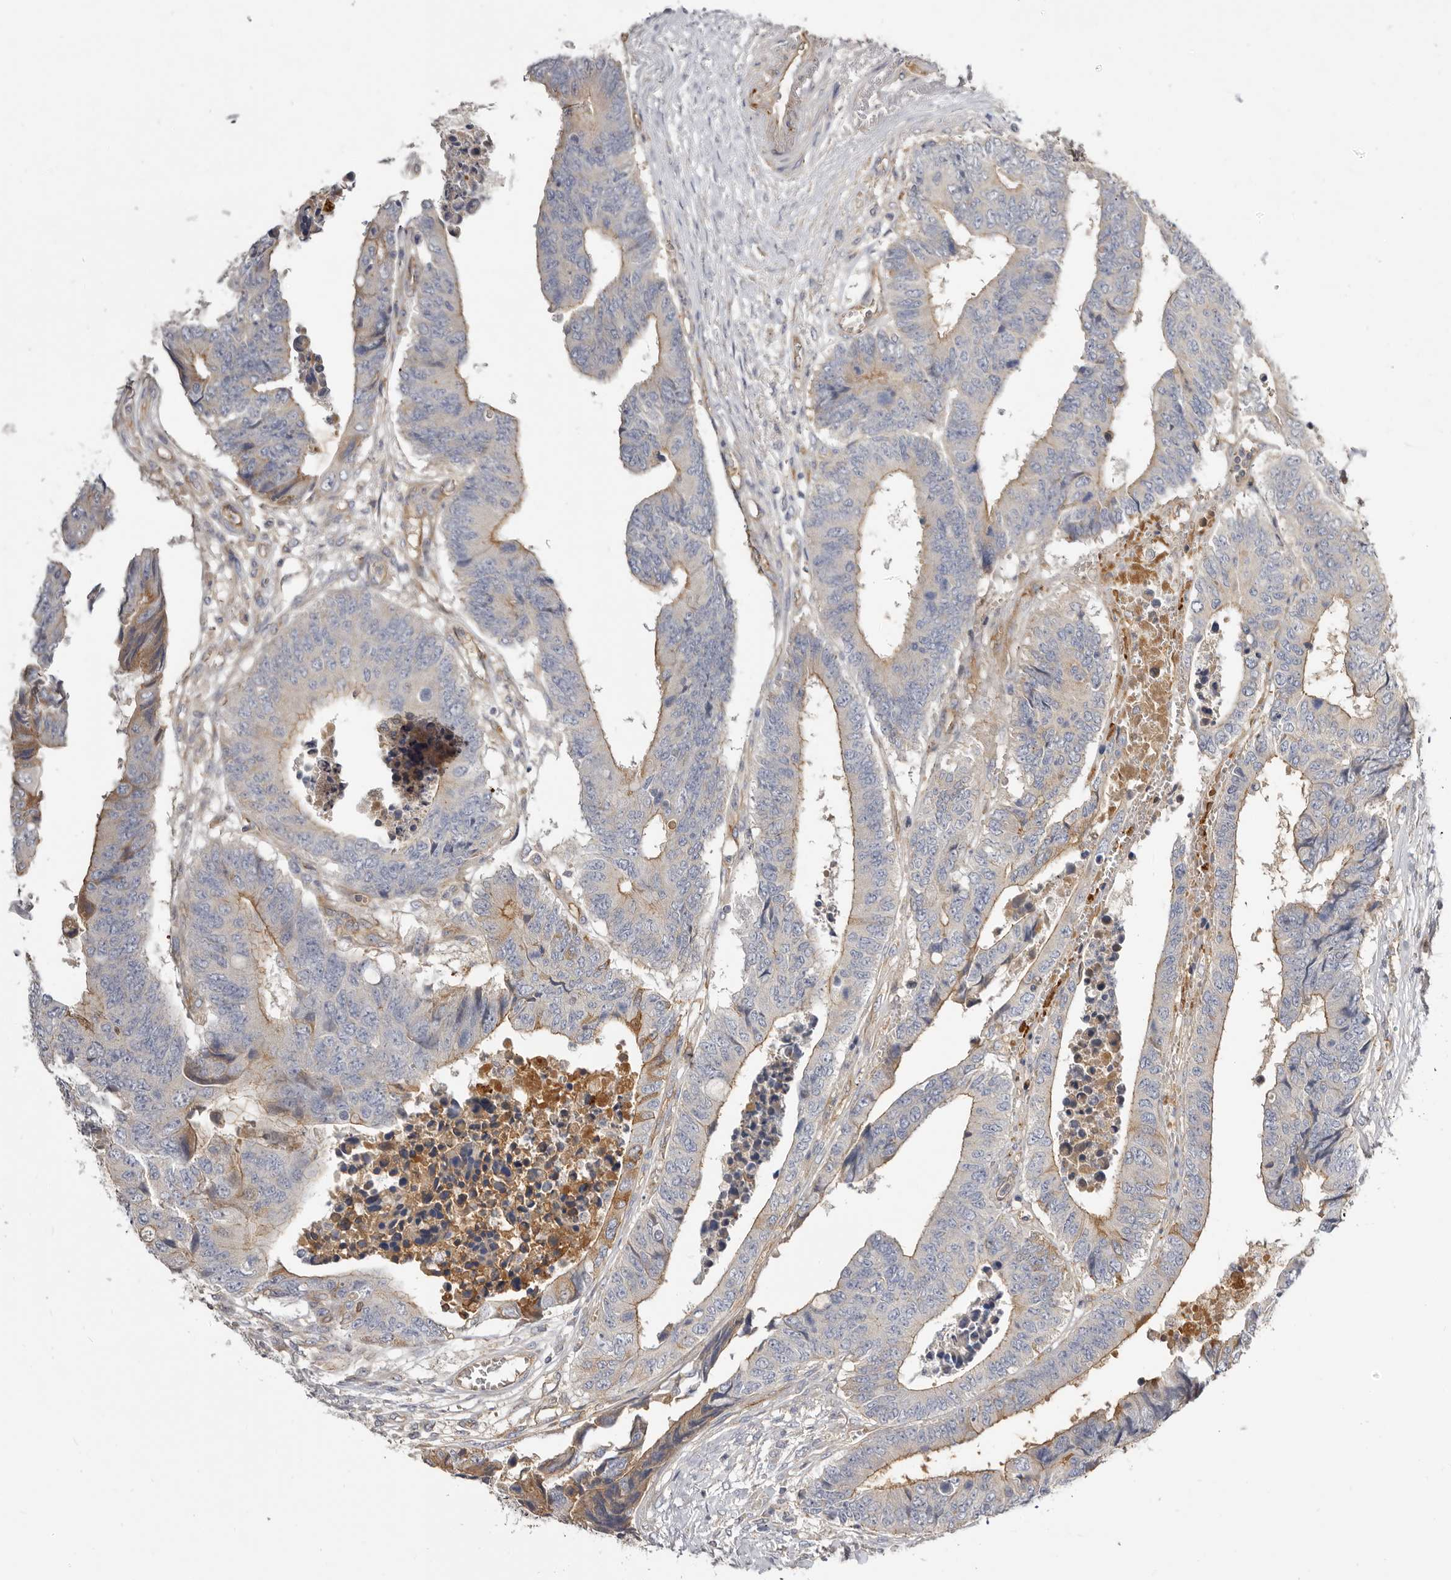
{"staining": {"intensity": "weak", "quantity": "<25%", "location": "cytoplasmic/membranous"}, "tissue": "colorectal cancer", "cell_type": "Tumor cells", "image_type": "cancer", "snomed": [{"axis": "morphology", "description": "Adenocarcinoma, NOS"}, {"axis": "topography", "description": "Rectum"}], "caption": "This image is of adenocarcinoma (colorectal) stained with immunohistochemistry (IHC) to label a protein in brown with the nuclei are counter-stained blue. There is no positivity in tumor cells. (Brightfield microscopy of DAB IHC at high magnification).", "gene": "ADAMTS9", "patient": {"sex": "male", "age": 84}}